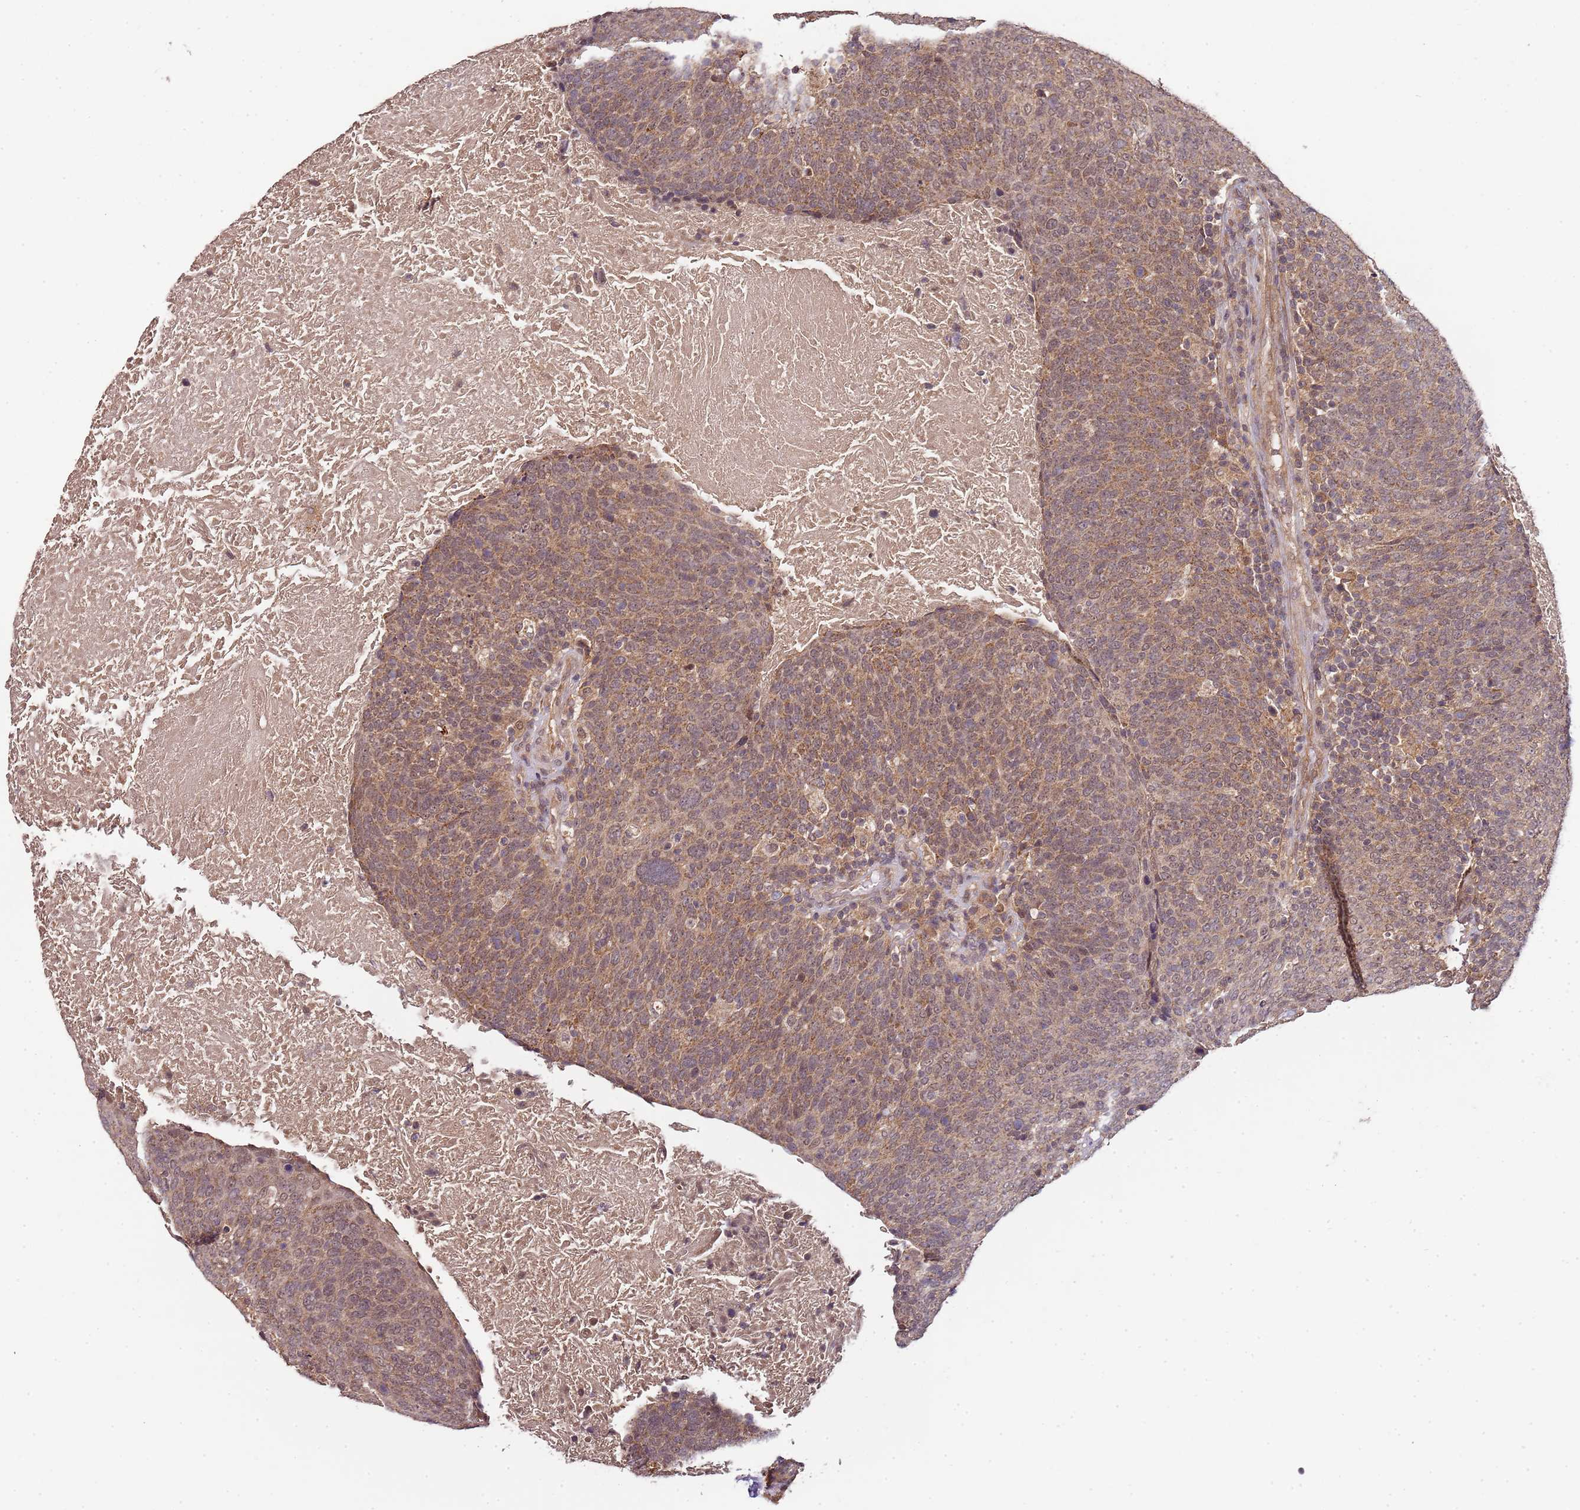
{"staining": {"intensity": "moderate", "quantity": ">75%", "location": "cytoplasmic/membranous,nuclear"}, "tissue": "head and neck cancer", "cell_type": "Tumor cells", "image_type": "cancer", "snomed": [{"axis": "morphology", "description": "Squamous cell carcinoma, NOS"}, {"axis": "morphology", "description": "Squamous cell carcinoma, metastatic, NOS"}, {"axis": "topography", "description": "Lymph node"}, {"axis": "topography", "description": "Head-Neck"}], "caption": "High-magnification brightfield microscopy of head and neck squamous cell carcinoma stained with DAB (brown) and counterstained with hematoxylin (blue). tumor cells exhibit moderate cytoplasmic/membranous and nuclear expression is present in about>75% of cells.", "gene": "LIN37", "patient": {"sex": "male", "age": 62}}